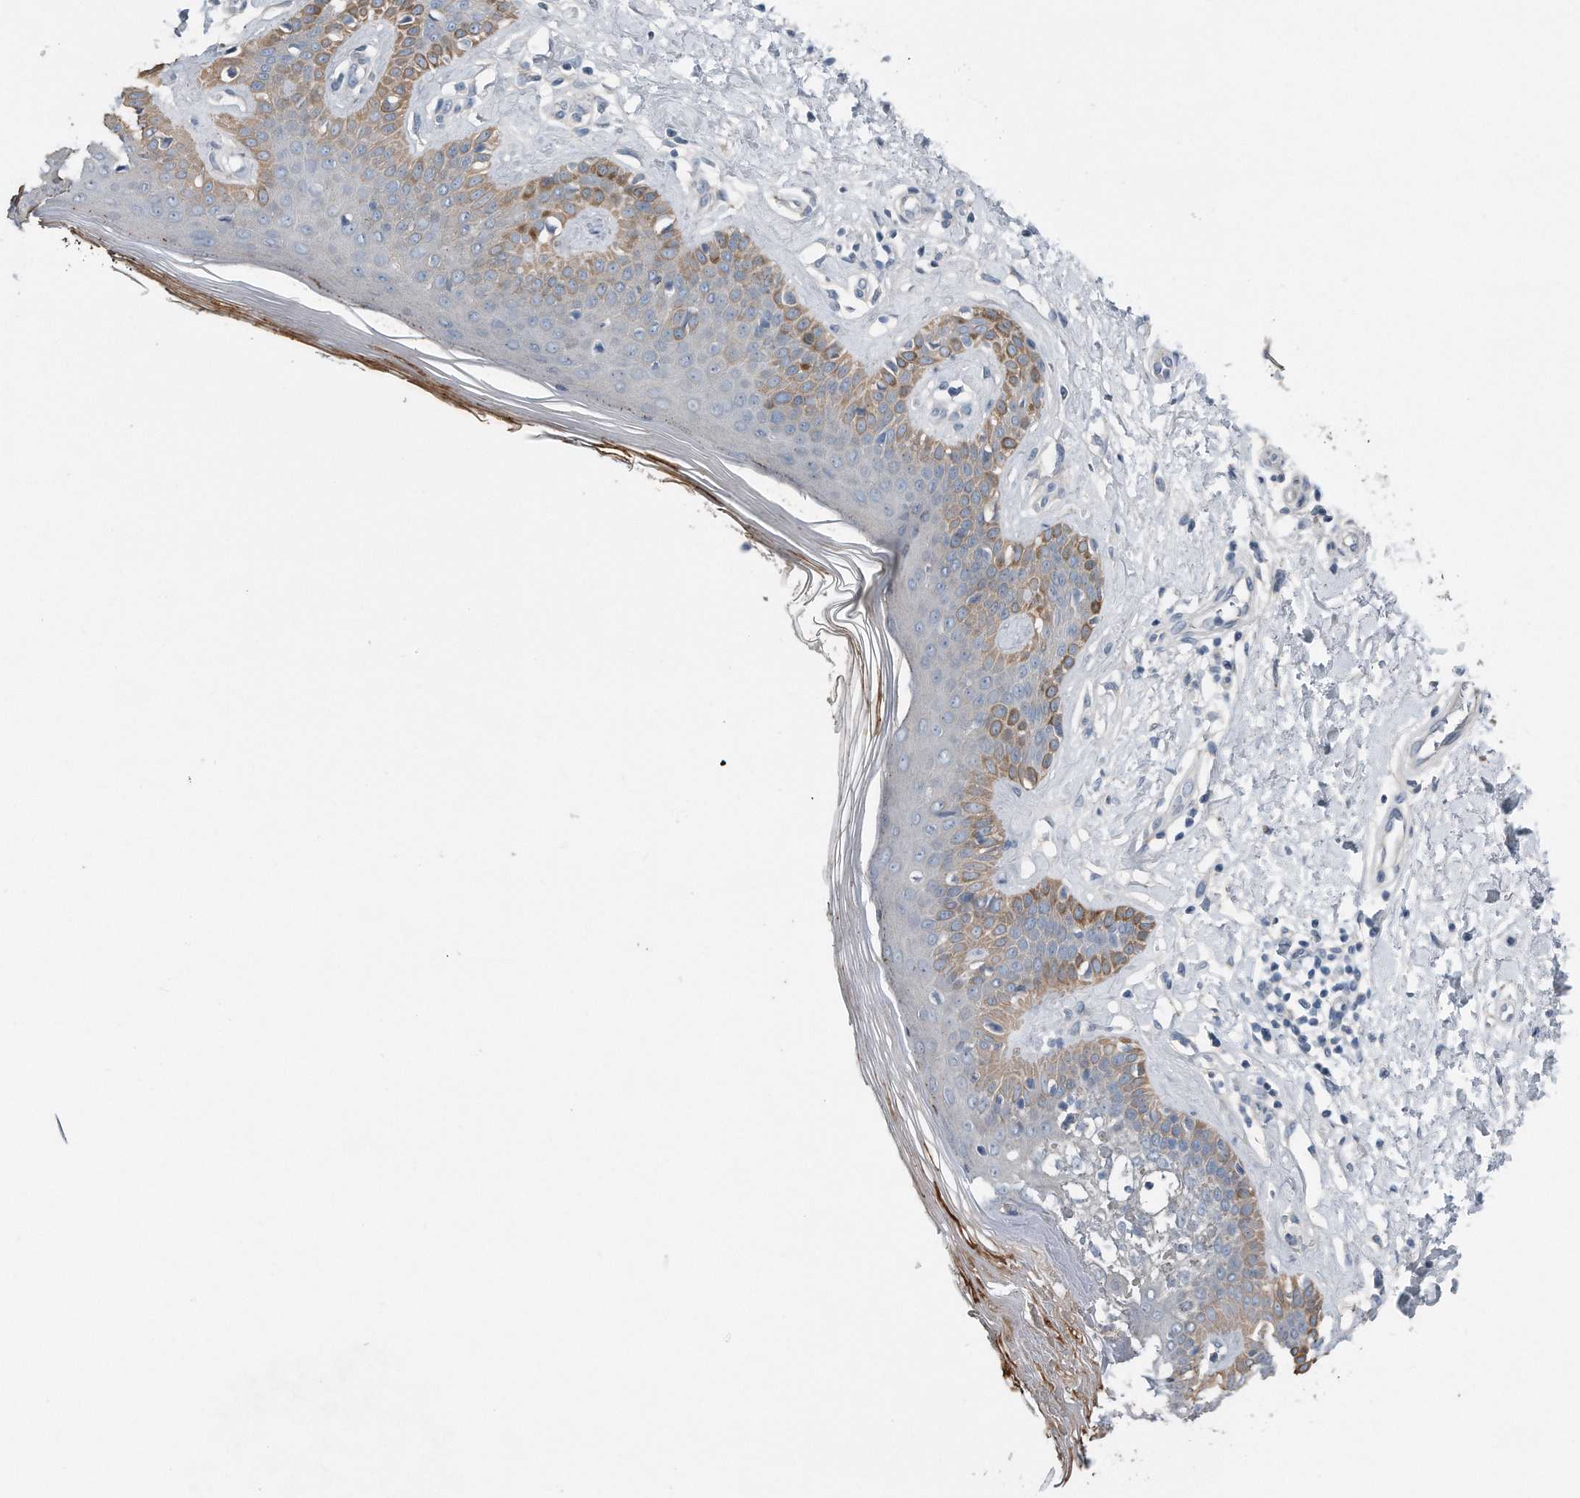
{"staining": {"intensity": "negative", "quantity": "none", "location": "none"}, "tissue": "skin", "cell_type": "Fibroblasts", "image_type": "normal", "snomed": [{"axis": "morphology", "description": "Normal tissue, NOS"}, {"axis": "topography", "description": "Skin"}], "caption": "This histopathology image is of unremarkable skin stained with immunohistochemistry (IHC) to label a protein in brown with the nuclei are counter-stained blue. There is no positivity in fibroblasts. (Immunohistochemistry, brightfield microscopy, high magnification).", "gene": "YRDC", "patient": {"sex": "female", "age": 64}}